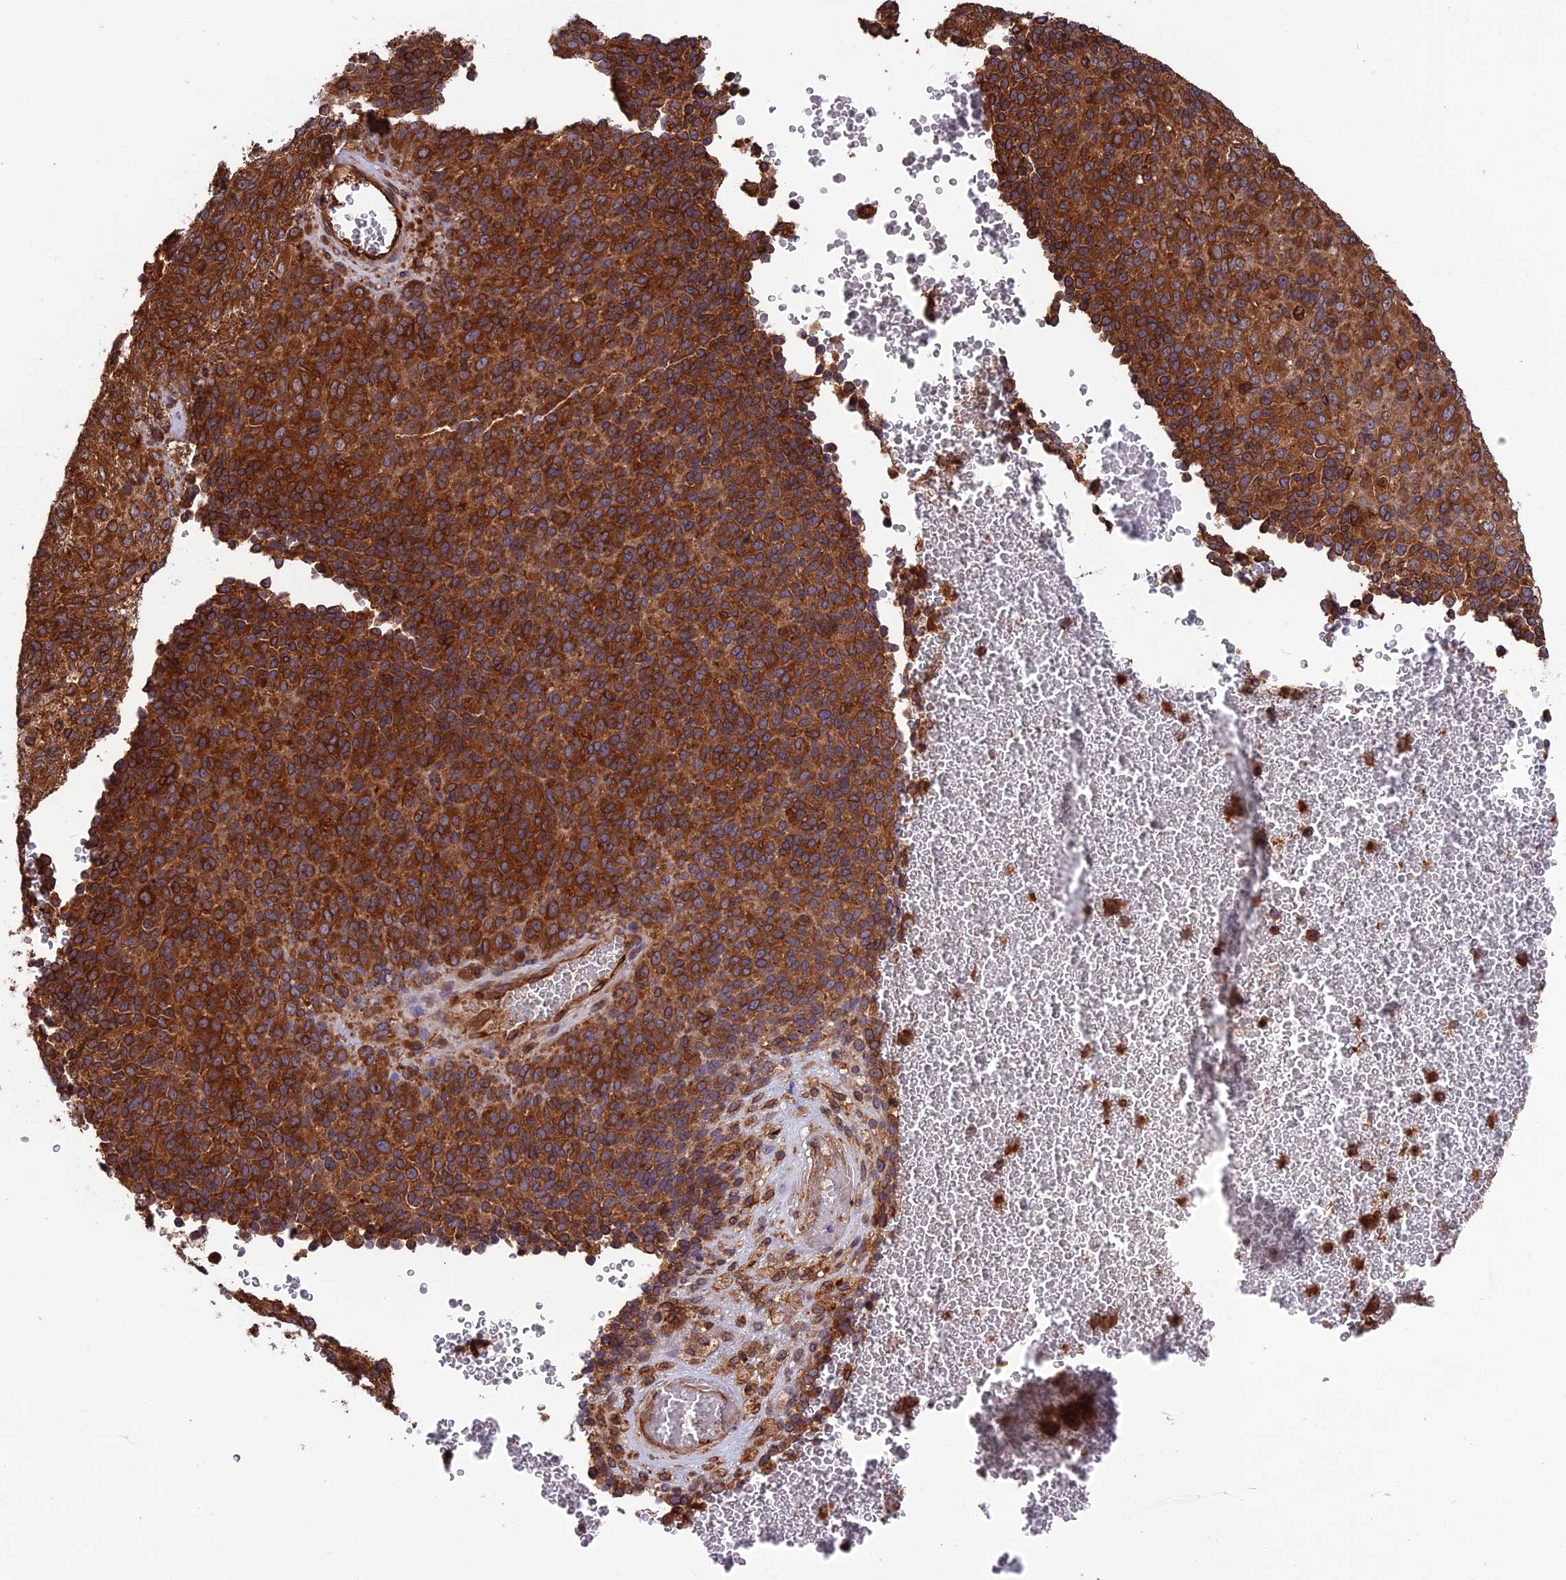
{"staining": {"intensity": "strong", "quantity": ">75%", "location": "cytoplasmic/membranous"}, "tissue": "melanoma", "cell_type": "Tumor cells", "image_type": "cancer", "snomed": [{"axis": "morphology", "description": "Malignant melanoma, Metastatic site"}, {"axis": "topography", "description": "Brain"}], "caption": "Strong cytoplasmic/membranous protein positivity is appreciated in about >75% of tumor cells in malignant melanoma (metastatic site). (DAB = brown stain, brightfield microscopy at high magnification).", "gene": "WDR1", "patient": {"sex": "female", "age": 56}}